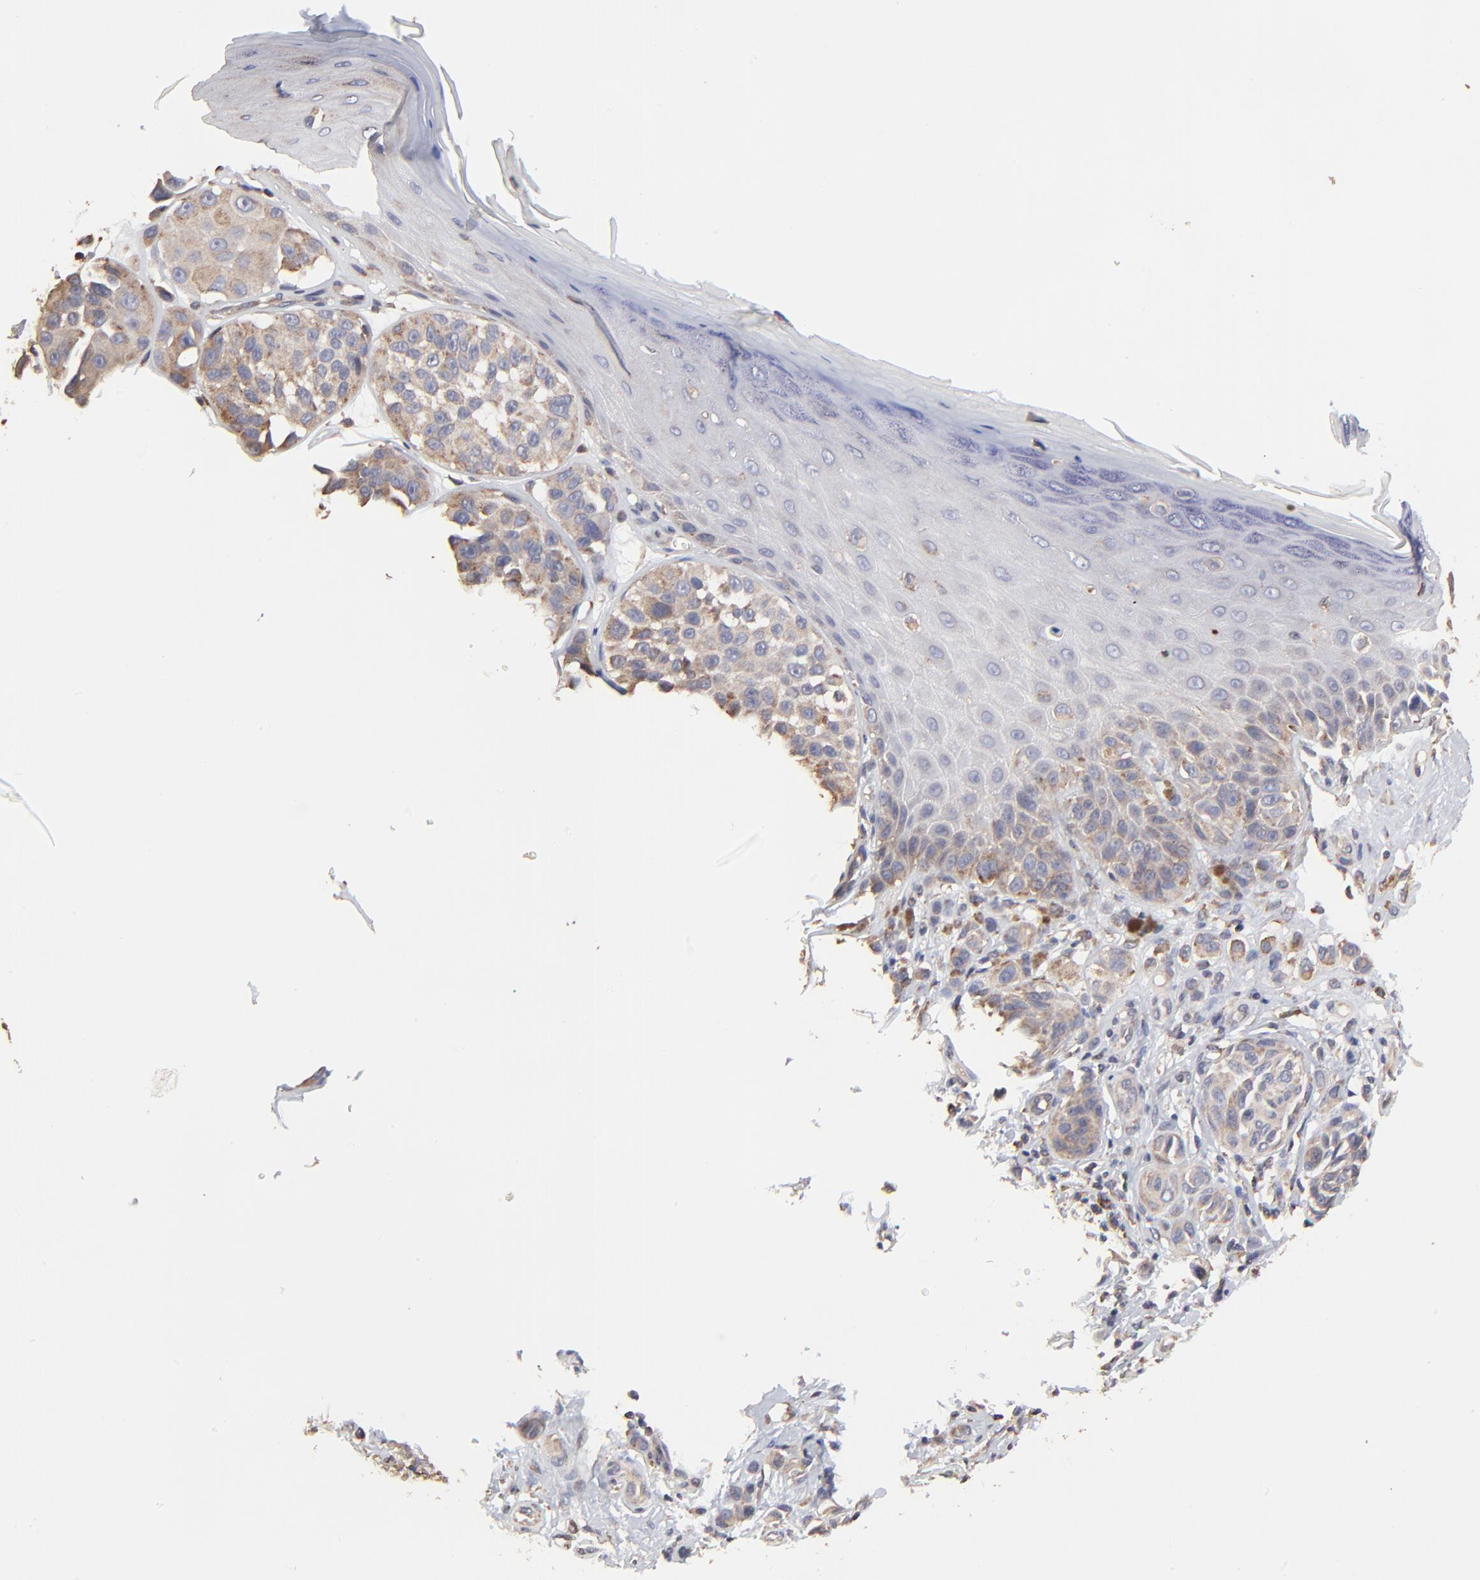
{"staining": {"intensity": "weak", "quantity": "25%-75%", "location": "cytoplasmic/membranous"}, "tissue": "melanoma", "cell_type": "Tumor cells", "image_type": "cancer", "snomed": [{"axis": "morphology", "description": "Malignant melanoma, NOS"}, {"axis": "topography", "description": "Skin"}], "caption": "Tumor cells exhibit low levels of weak cytoplasmic/membranous positivity in about 25%-75% of cells in human malignant melanoma. The staining was performed using DAB (3,3'-diaminobenzidine), with brown indicating positive protein expression. Nuclei are stained blue with hematoxylin.", "gene": "ELP2", "patient": {"sex": "male", "age": 57}}